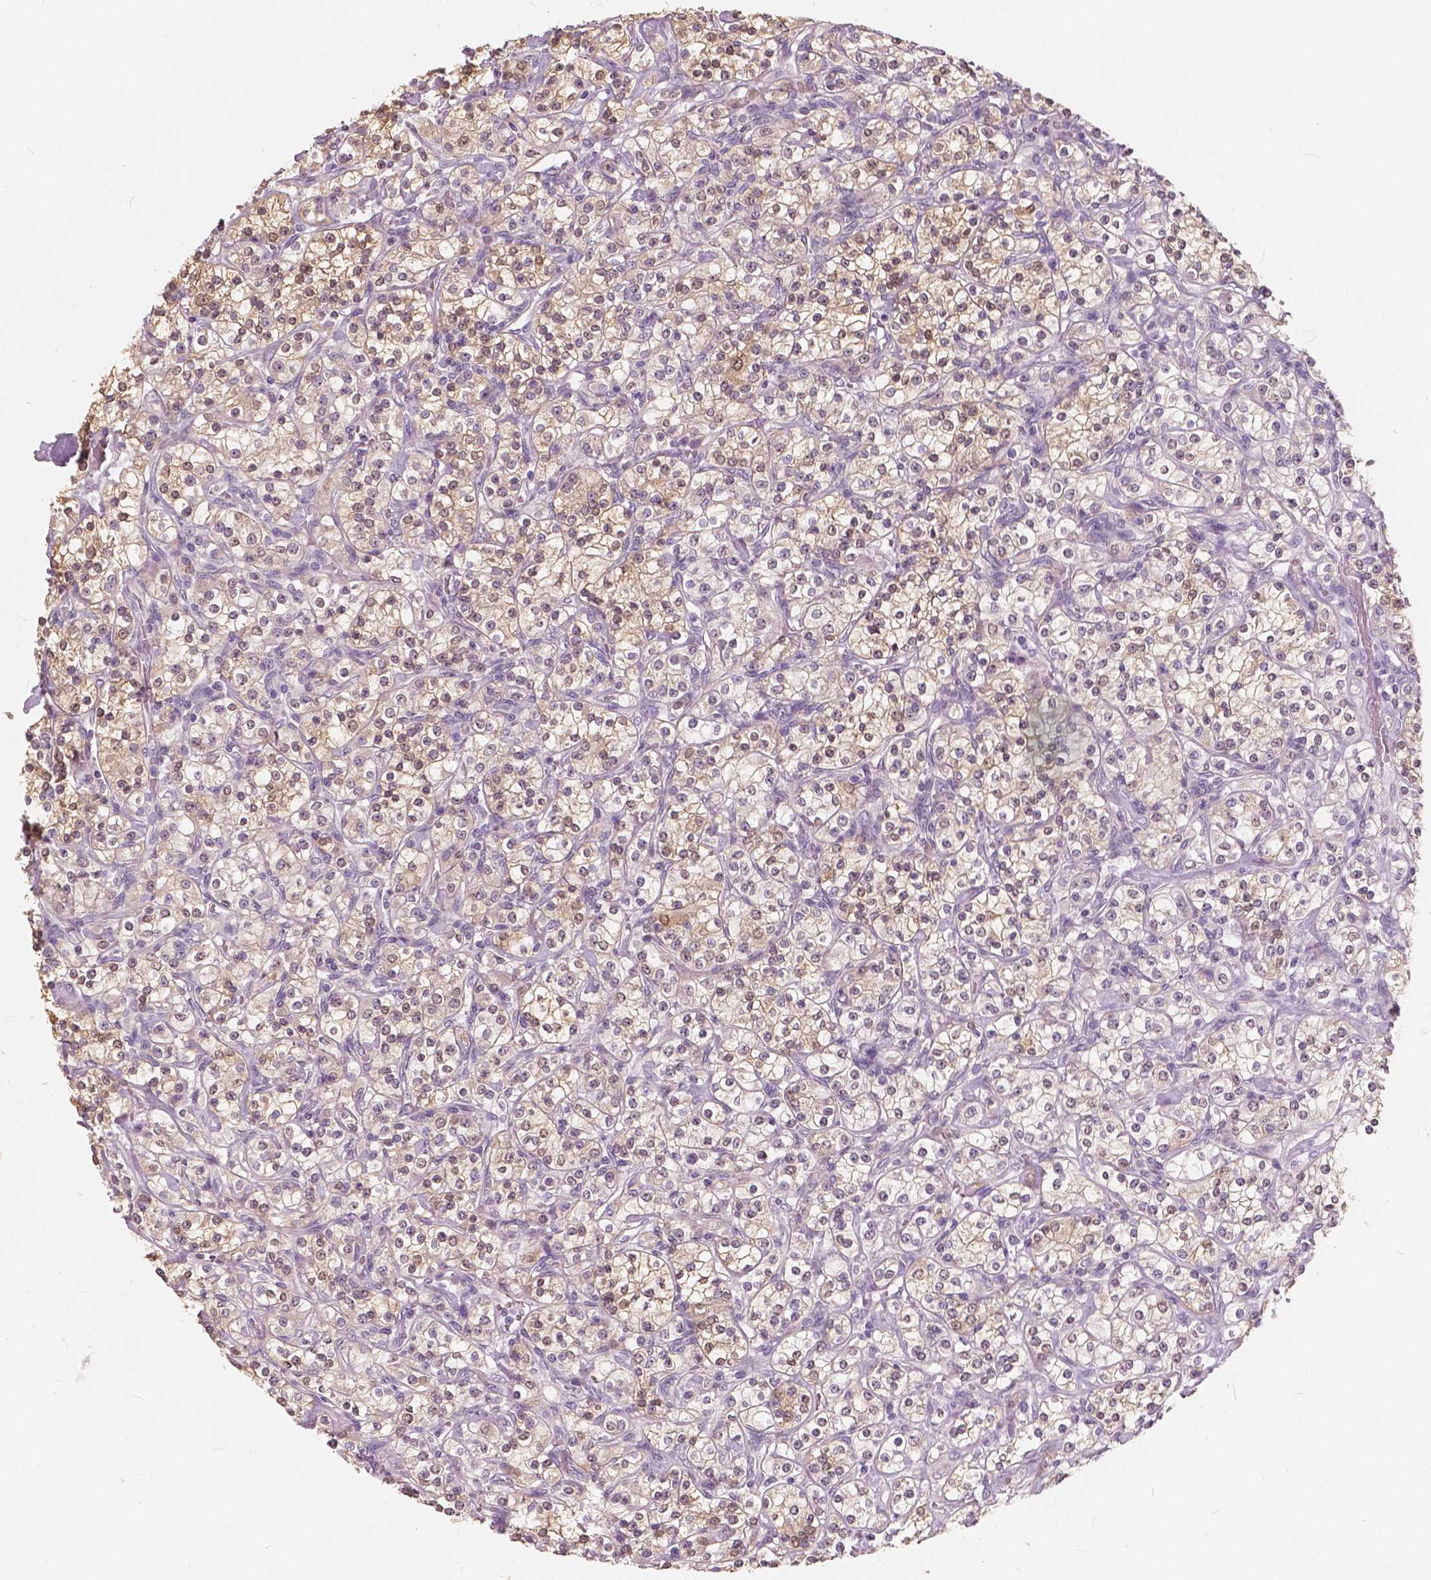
{"staining": {"intensity": "weak", "quantity": "25%-75%", "location": "cytoplasmic/membranous,nuclear"}, "tissue": "renal cancer", "cell_type": "Tumor cells", "image_type": "cancer", "snomed": [{"axis": "morphology", "description": "Adenocarcinoma, NOS"}, {"axis": "topography", "description": "Kidney"}], "caption": "High-power microscopy captured an immunohistochemistry (IHC) histopathology image of adenocarcinoma (renal), revealing weak cytoplasmic/membranous and nuclear expression in approximately 25%-75% of tumor cells.", "gene": "SAT2", "patient": {"sex": "male", "age": 77}}